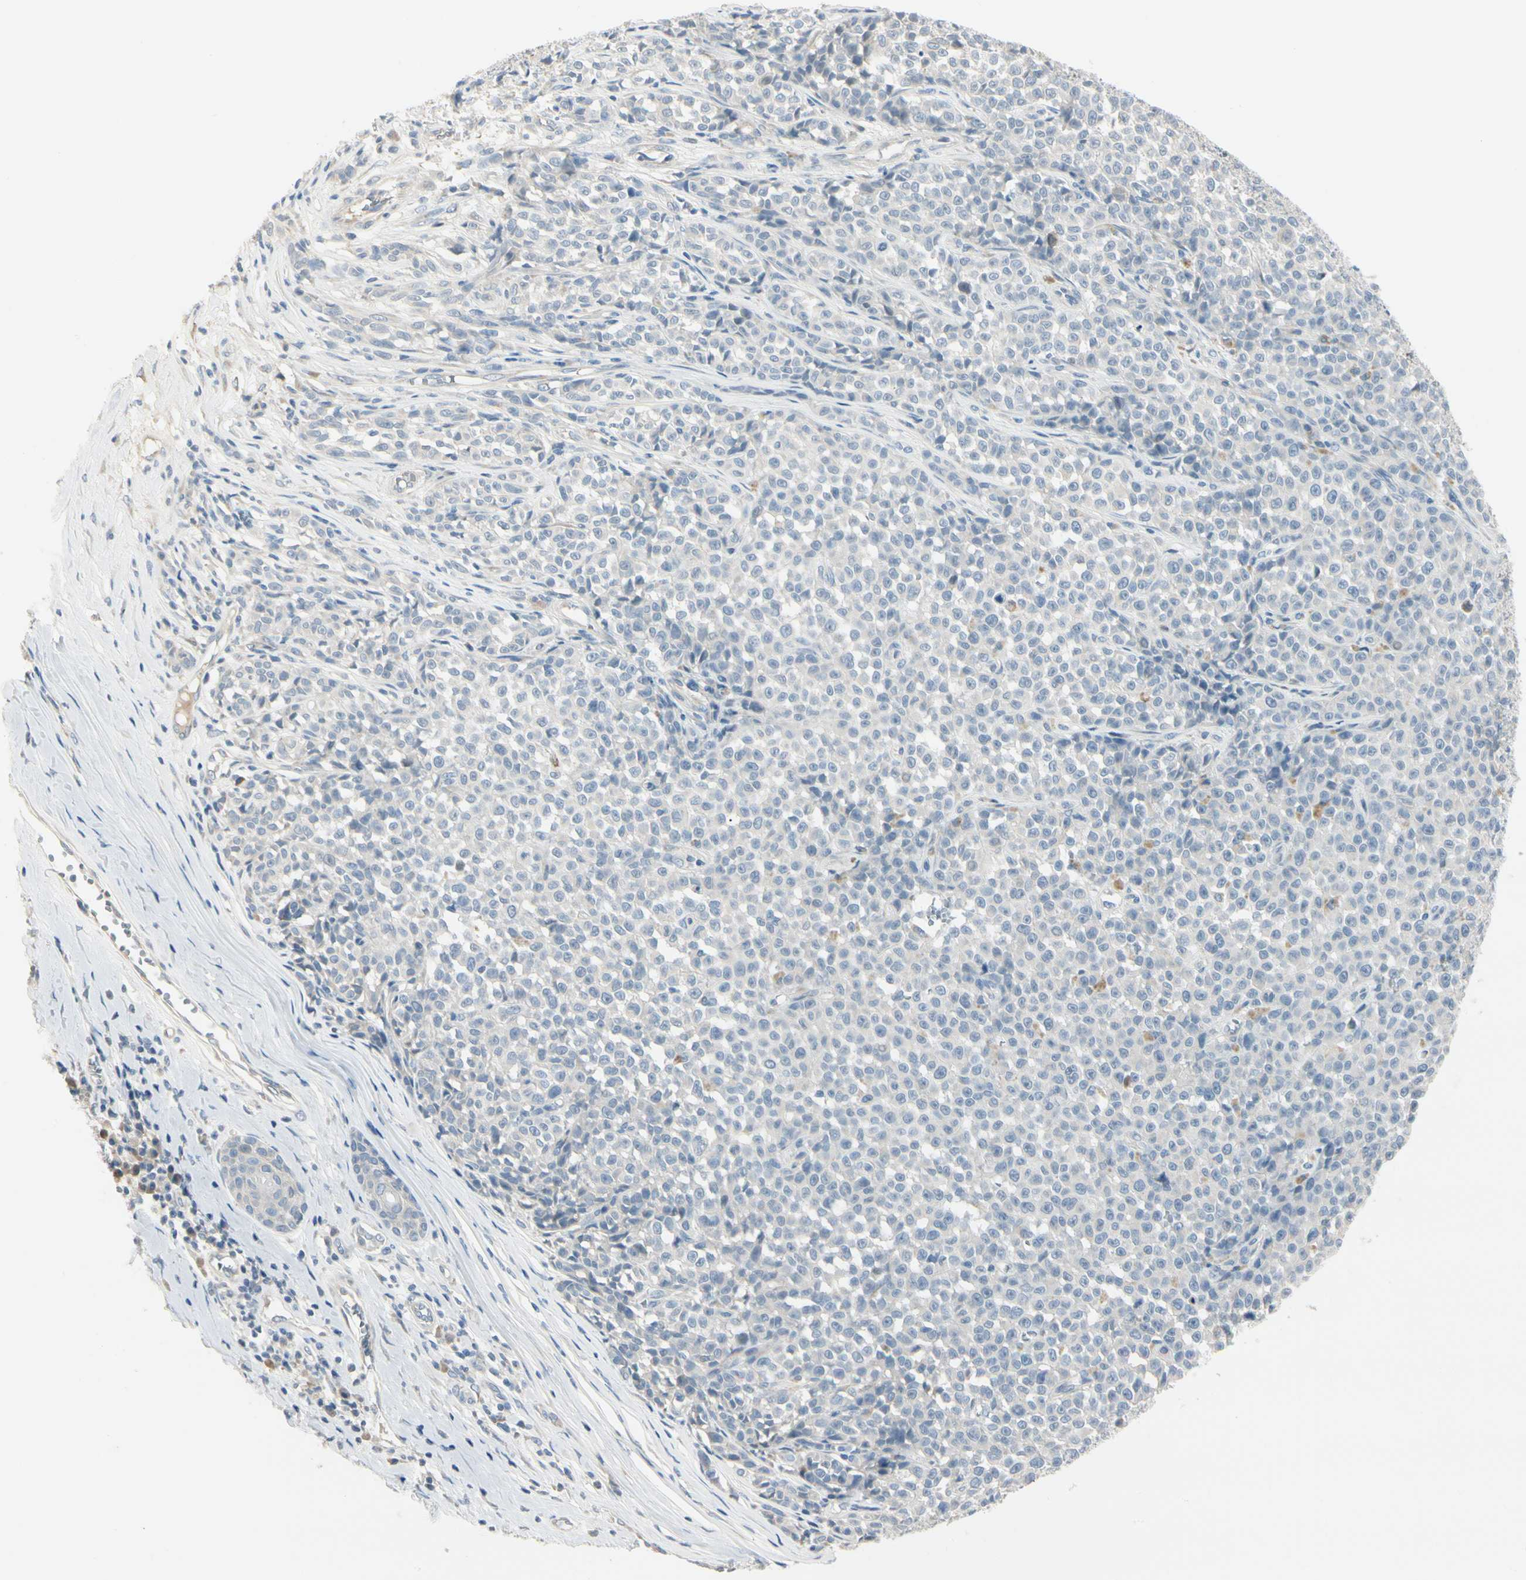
{"staining": {"intensity": "negative", "quantity": "none", "location": "none"}, "tissue": "melanoma", "cell_type": "Tumor cells", "image_type": "cancer", "snomed": [{"axis": "morphology", "description": "Malignant melanoma, NOS"}, {"axis": "topography", "description": "Skin"}], "caption": "This is an immunohistochemistry (IHC) histopathology image of human melanoma. There is no positivity in tumor cells.", "gene": "SPINK4", "patient": {"sex": "female", "age": 82}}